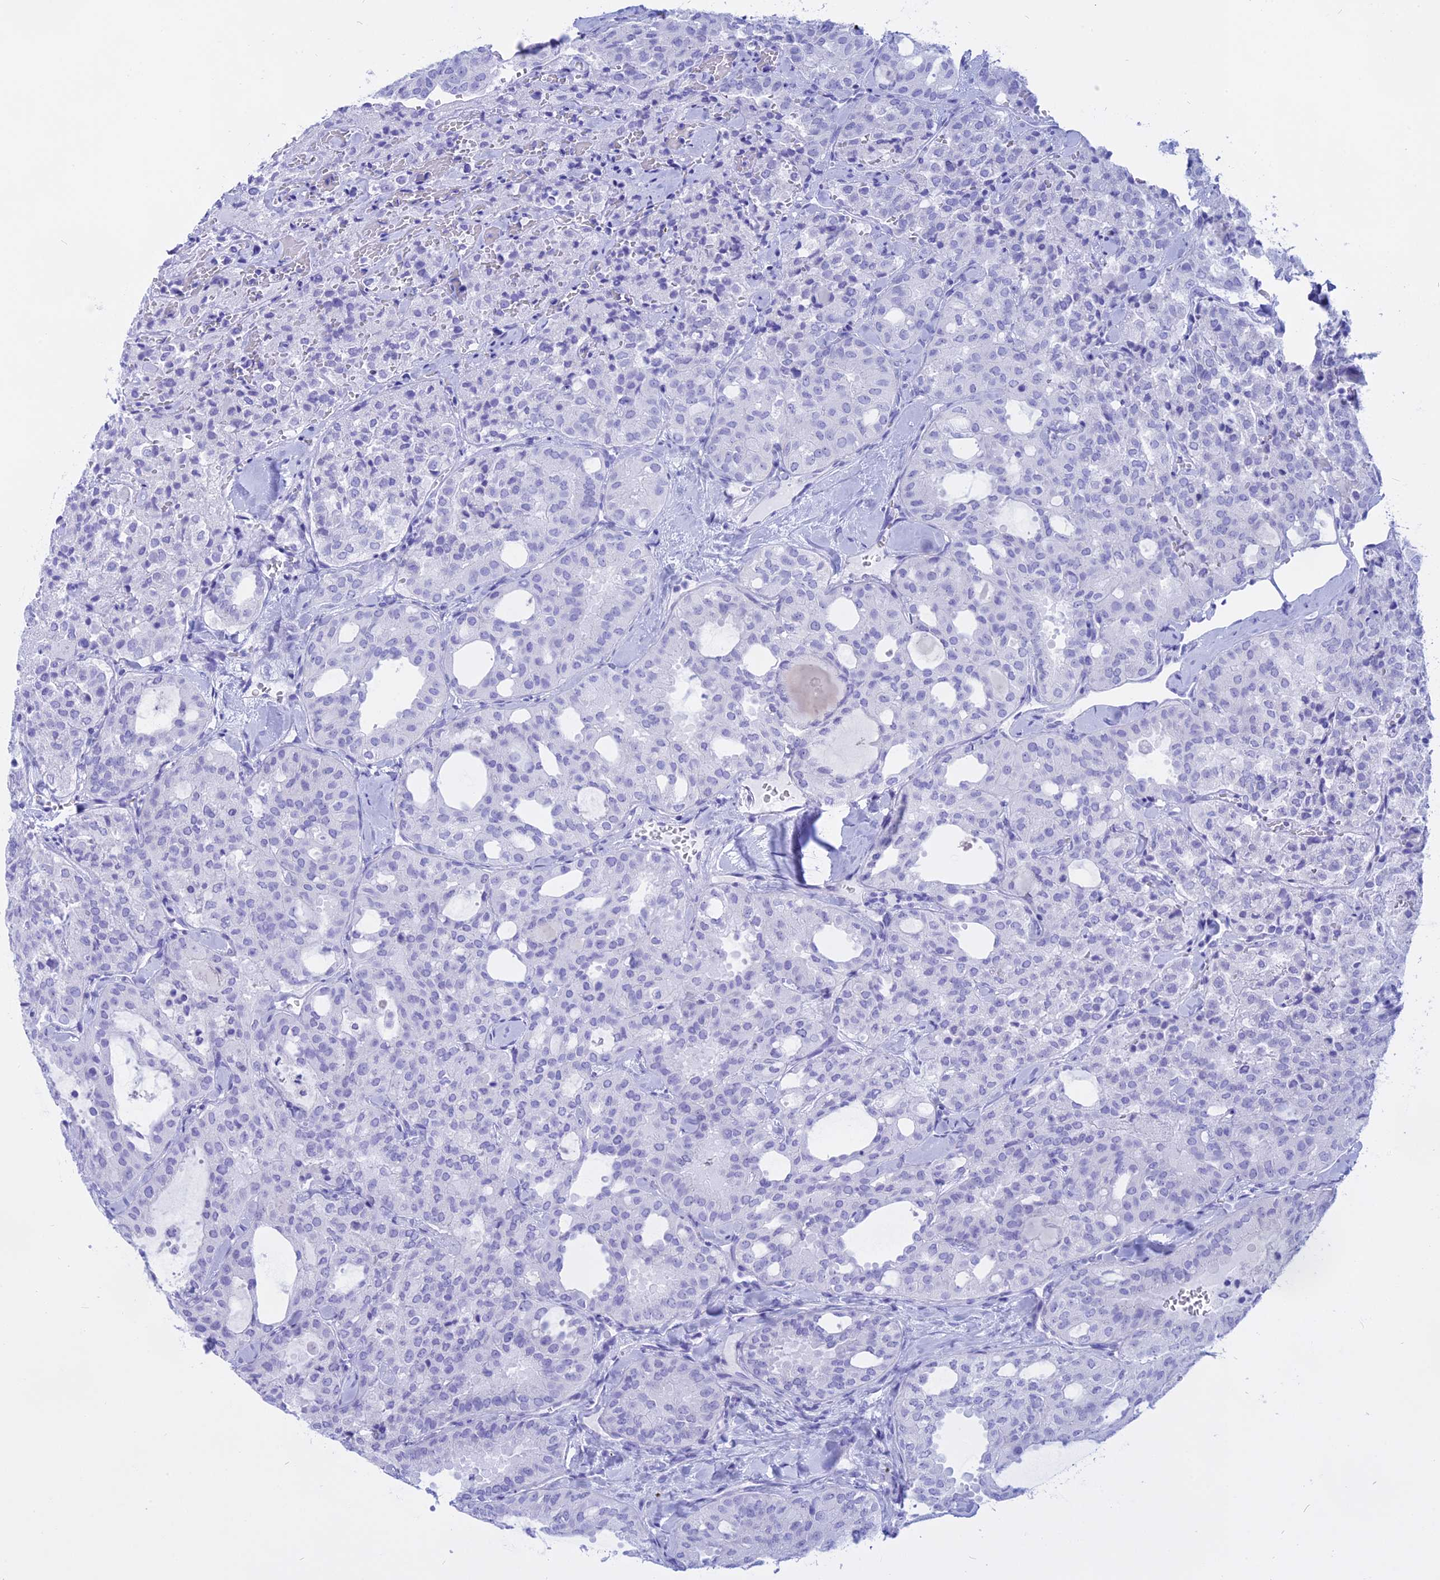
{"staining": {"intensity": "negative", "quantity": "none", "location": "none"}, "tissue": "thyroid cancer", "cell_type": "Tumor cells", "image_type": "cancer", "snomed": [{"axis": "morphology", "description": "Follicular adenoma carcinoma, NOS"}, {"axis": "topography", "description": "Thyroid gland"}], "caption": "Immunohistochemistry photomicrograph of neoplastic tissue: human follicular adenoma carcinoma (thyroid) stained with DAB (3,3'-diaminobenzidine) shows no significant protein staining in tumor cells.", "gene": "ISCA1", "patient": {"sex": "male", "age": 75}}